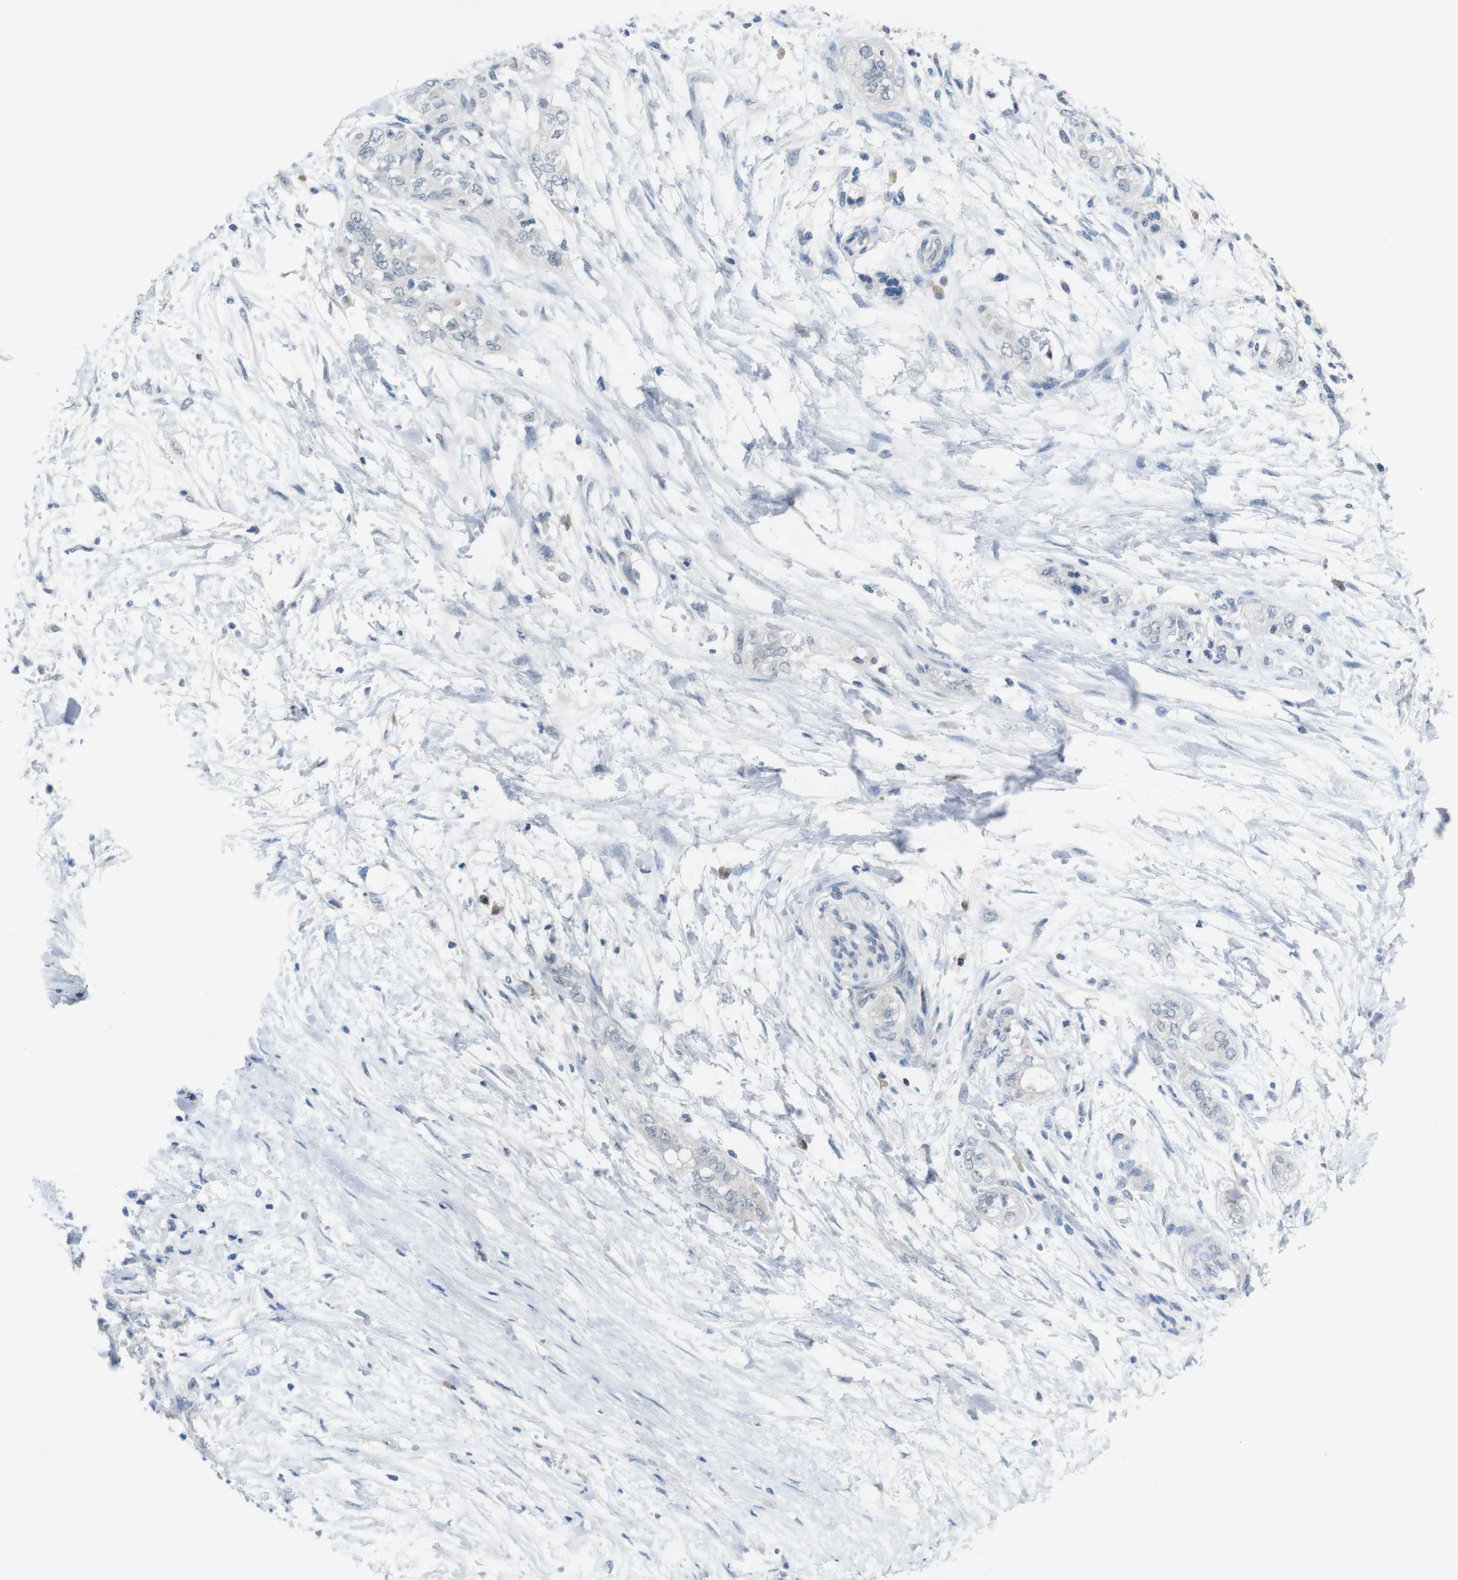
{"staining": {"intensity": "negative", "quantity": "none", "location": "none"}, "tissue": "pancreatic cancer", "cell_type": "Tumor cells", "image_type": "cancer", "snomed": [{"axis": "morphology", "description": "Adenocarcinoma, NOS"}, {"axis": "topography", "description": "Pancreas"}], "caption": "High power microscopy micrograph of an immunohistochemistry micrograph of pancreatic adenocarcinoma, revealing no significant staining in tumor cells.", "gene": "SLAMF7", "patient": {"sex": "male", "age": 70}}